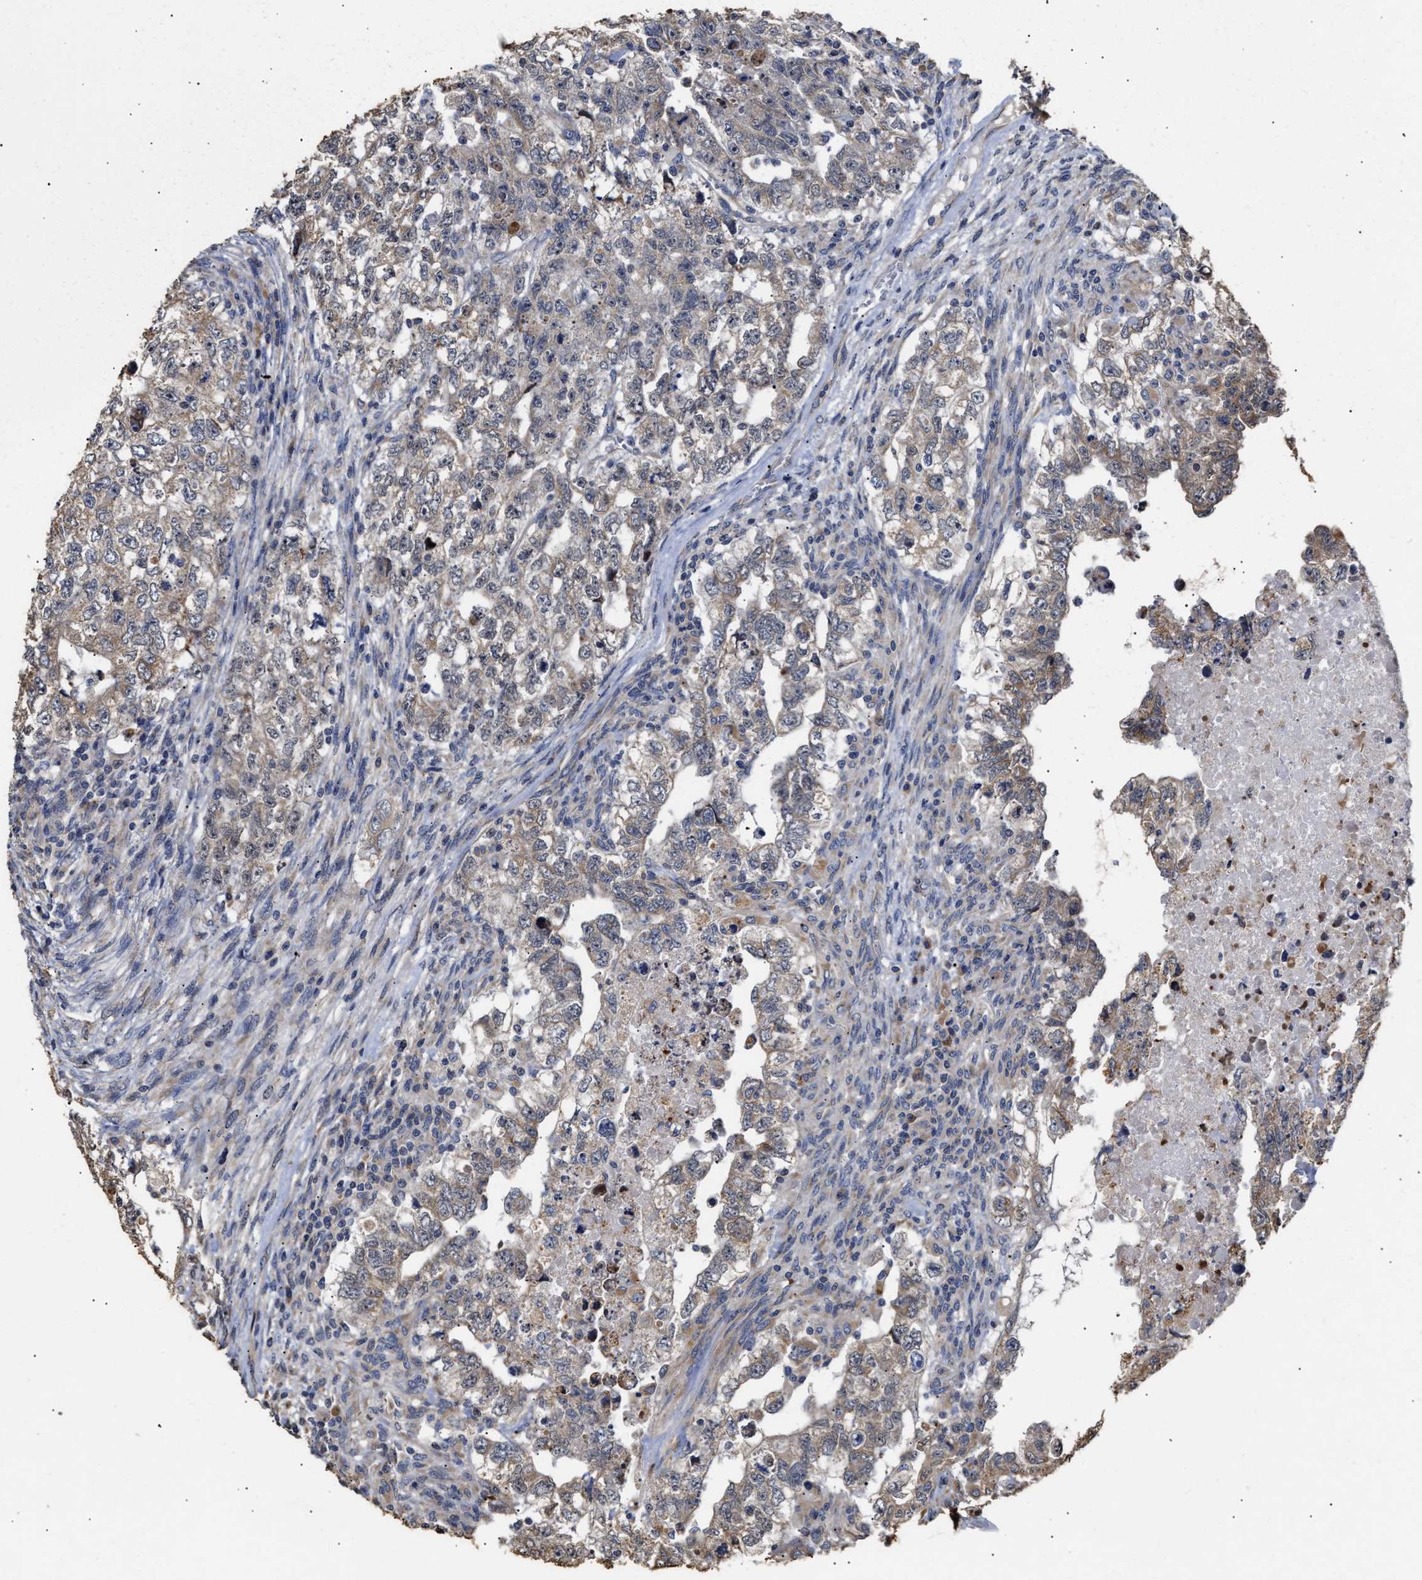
{"staining": {"intensity": "weak", "quantity": ">75%", "location": "cytoplasmic/membranous"}, "tissue": "testis cancer", "cell_type": "Tumor cells", "image_type": "cancer", "snomed": [{"axis": "morphology", "description": "Carcinoma, Embryonal, NOS"}, {"axis": "topography", "description": "Testis"}], "caption": "Immunohistochemical staining of testis cancer (embryonal carcinoma) shows low levels of weak cytoplasmic/membranous positivity in about >75% of tumor cells.", "gene": "GOSR1", "patient": {"sex": "male", "age": 36}}